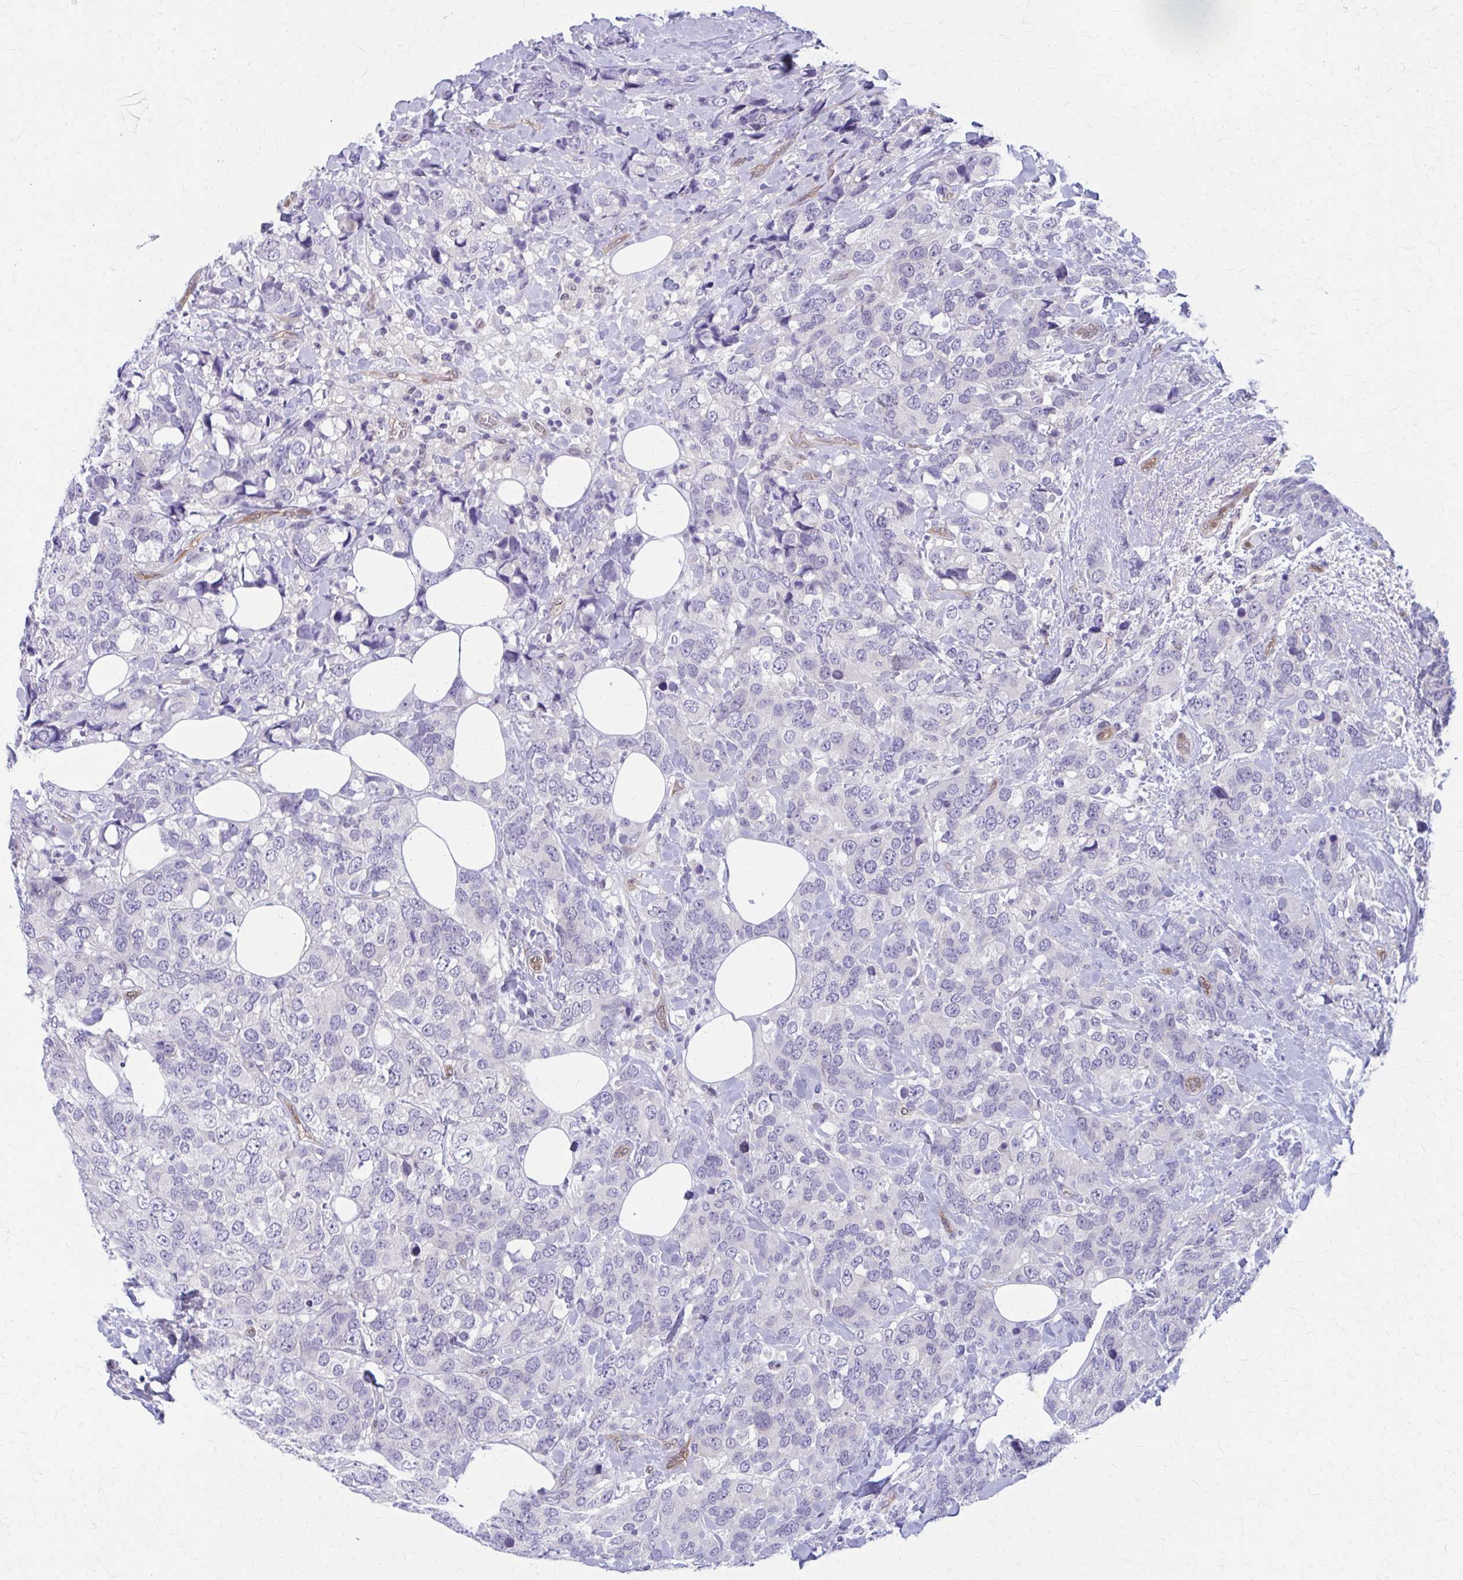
{"staining": {"intensity": "negative", "quantity": "none", "location": "none"}, "tissue": "breast cancer", "cell_type": "Tumor cells", "image_type": "cancer", "snomed": [{"axis": "morphology", "description": "Lobular carcinoma"}, {"axis": "topography", "description": "Breast"}], "caption": "There is no significant staining in tumor cells of breast lobular carcinoma.", "gene": "CLIC2", "patient": {"sex": "female", "age": 59}}